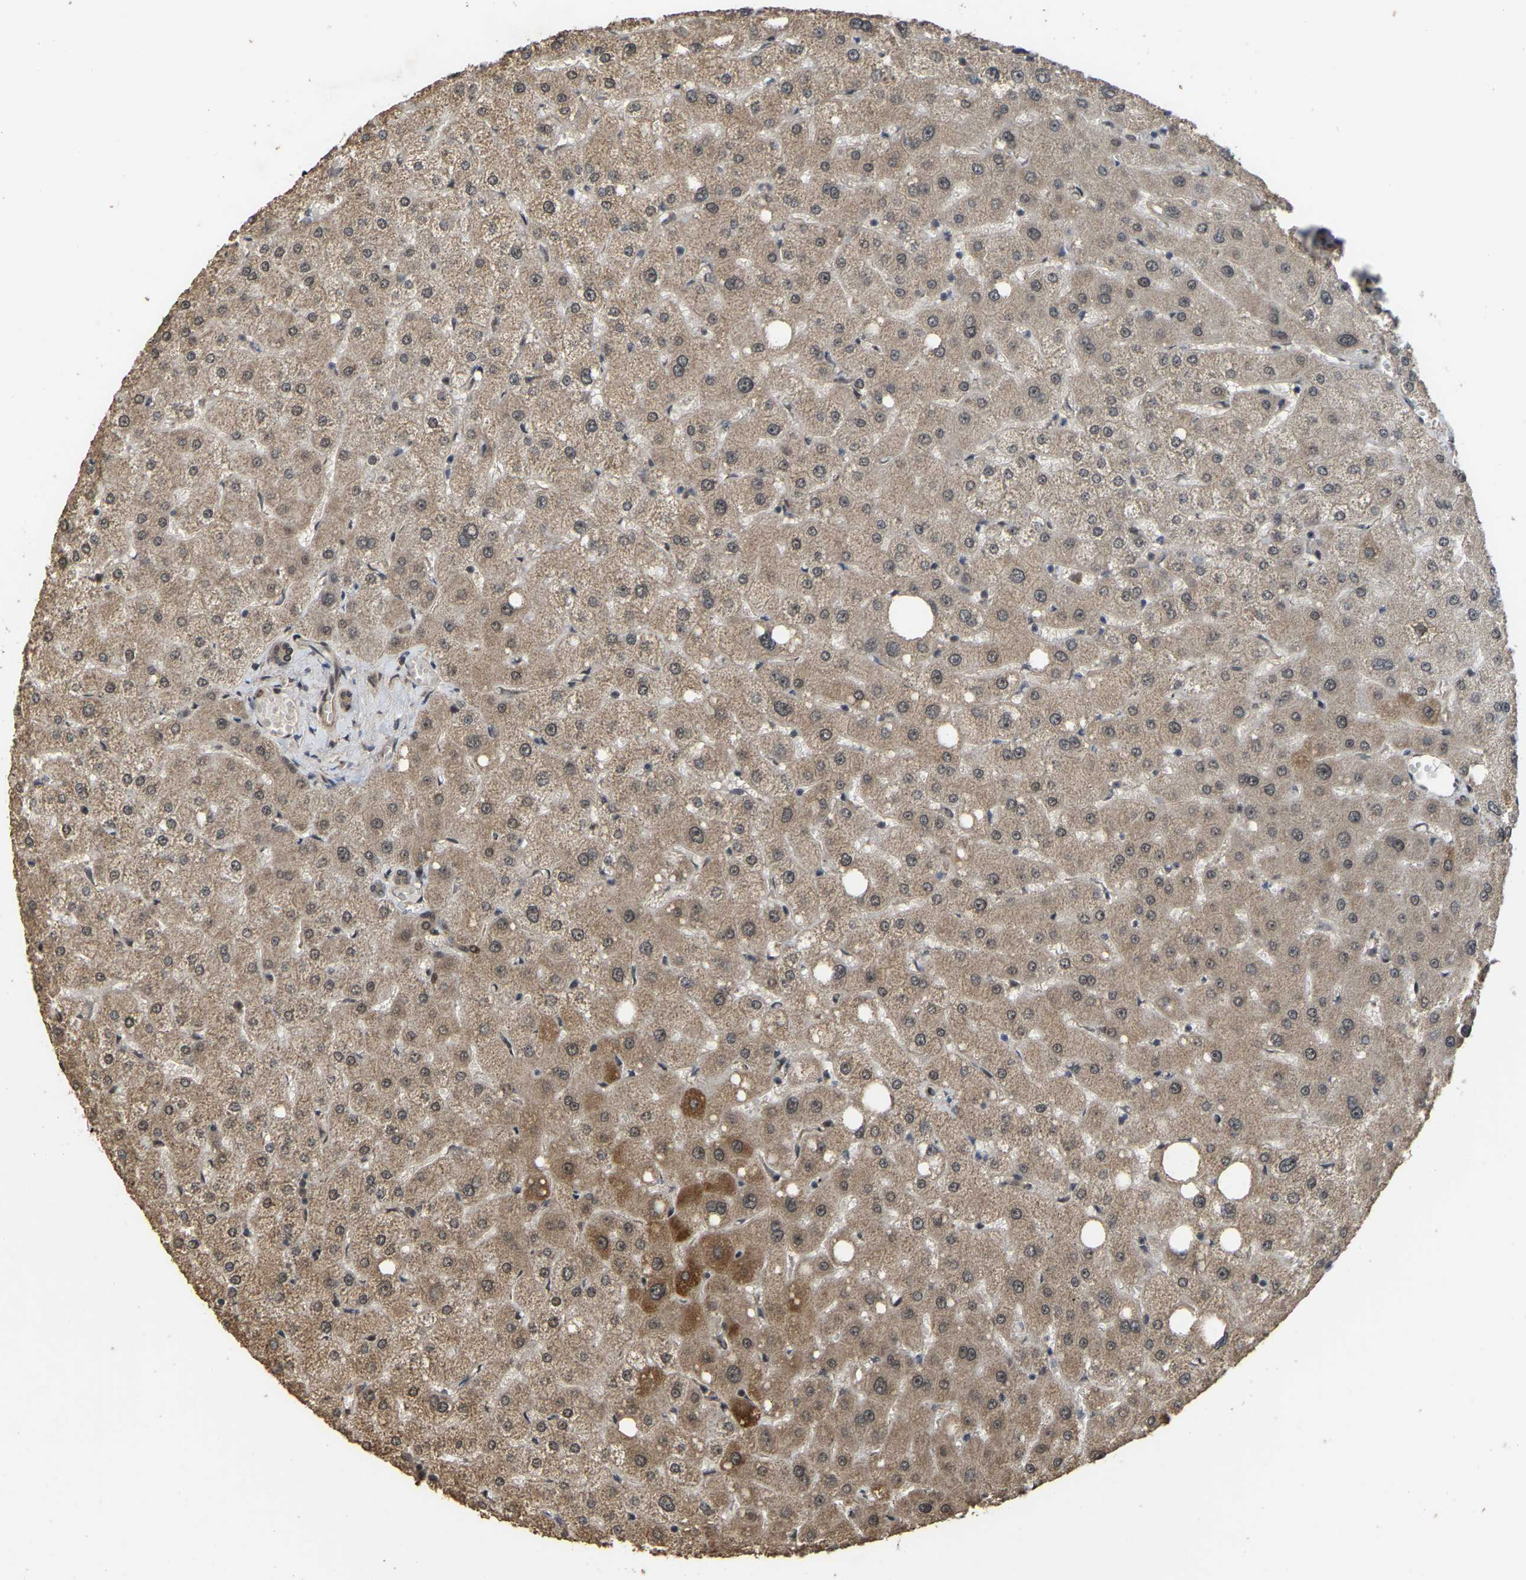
{"staining": {"intensity": "weak", "quantity": ">75%", "location": "cytoplasmic/membranous,nuclear"}, "tissue": "liver", "cell_type": "Cholangiocytes", "image_type": "normal", "snomed": [{"axis": "morphology", "description": "Normal tissue, NOS"}, {"axis": "topography", "description": "Liver"}], "caption": "A photomicrograph of liver stained for a protein displays weak cytoplasmic/membranous,nuclear brown staining in cholangiocytes.", "gene": "ARHGAP23", "patient": {"sex": "male", "age": 73}}